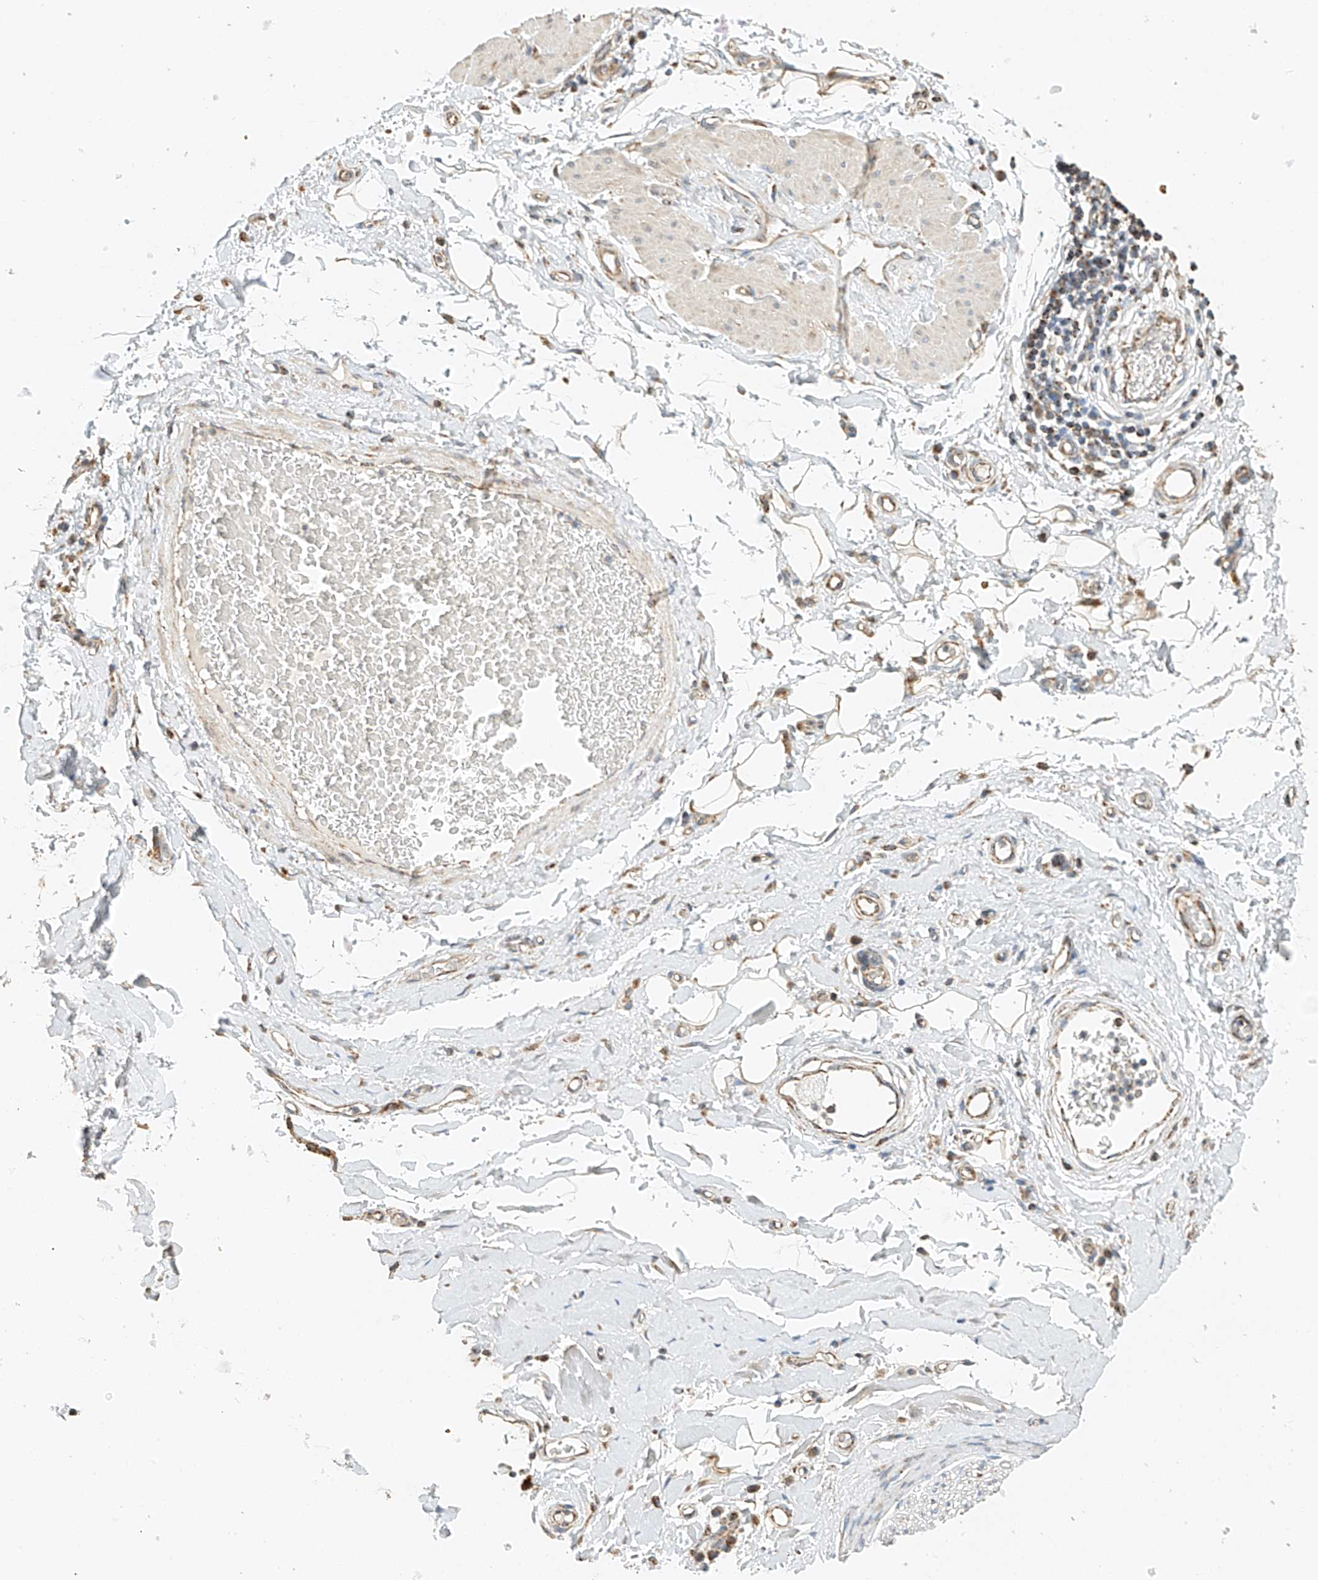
{"staining": {"intensity": "weak", "quantity": "25%-75%", "location": "cytoplasmic/membranous"}, "tissue": "adipose tissue", "cell_type": "Adipocytes", "image_type": "normal", "snomed": [{"axis": "morphology", "description": "Normal tissue, NOS"}, {"axis": "morphology", "description": "Adenocarcinoma, NOS"}, {"axis": "topography", "description": "Stomach, upper"}, {"axis": "topography", "description": "Peripheral nerve tissue"}], "caption": "Protein expression analysis of unremarkable adipose tissue reveals weak cytoplasmic/membranous expression in about 25%-75% of adipocytes. The protein is shown in brown color, while the nuclei are stained blue.", "gene": "YIPF7", "patient": {"sex": "male", "age": 62}}